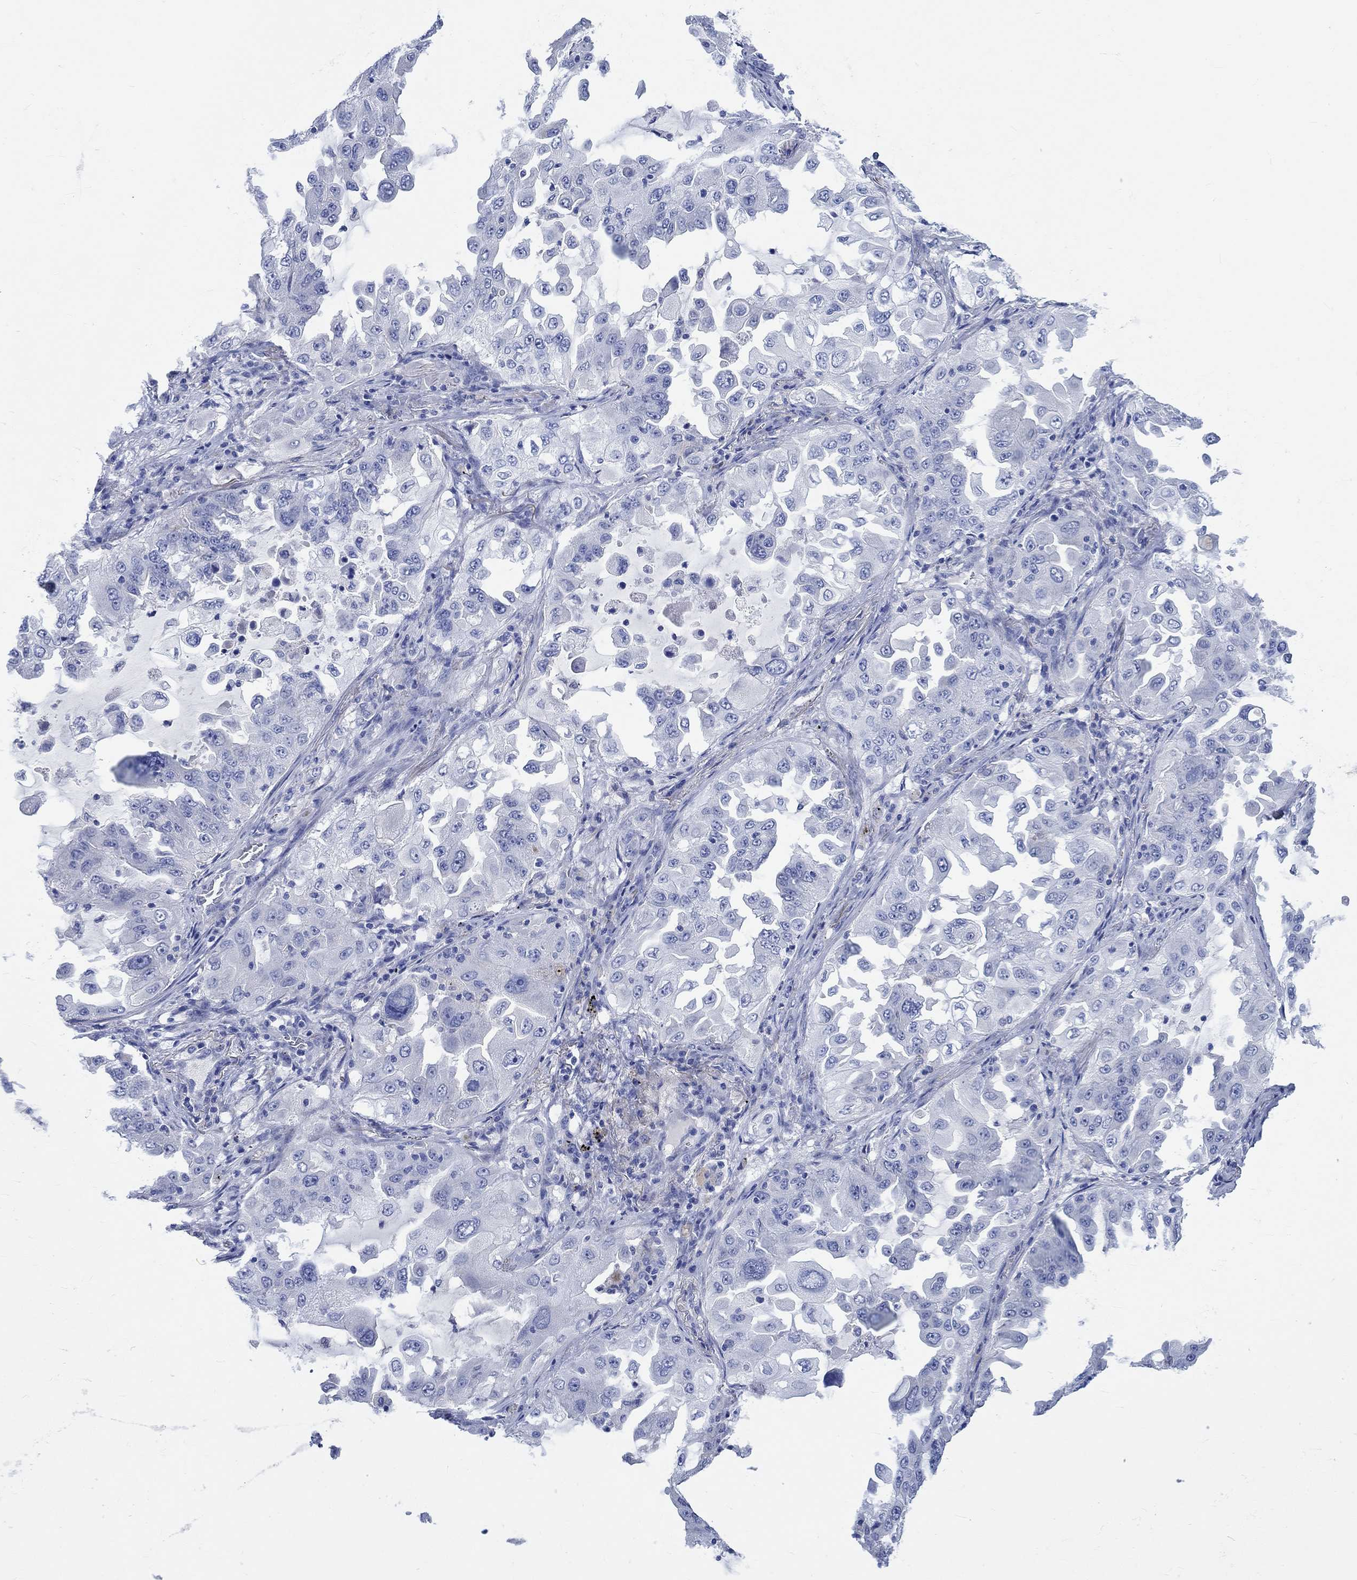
{"staining": {"intensity": "negative", "quantity": "none", "location": "none"}, "tissue": "lung cancer", "cell_type": "Tumor cells", "image_type": "cancer", "snomed": [{"axis": "morphology", "description": "Adenocarcinoma, NOS"}, {"axis": "topography", "description": "Lung"}], "caption": "Immunohistochemistry image of human adenocarcinoma (lung) stained for a protein (brown), which exhibits no staining in tumor cells.", "gene": "SHISA4", "patient": {"sex": "female", "age": 61}}